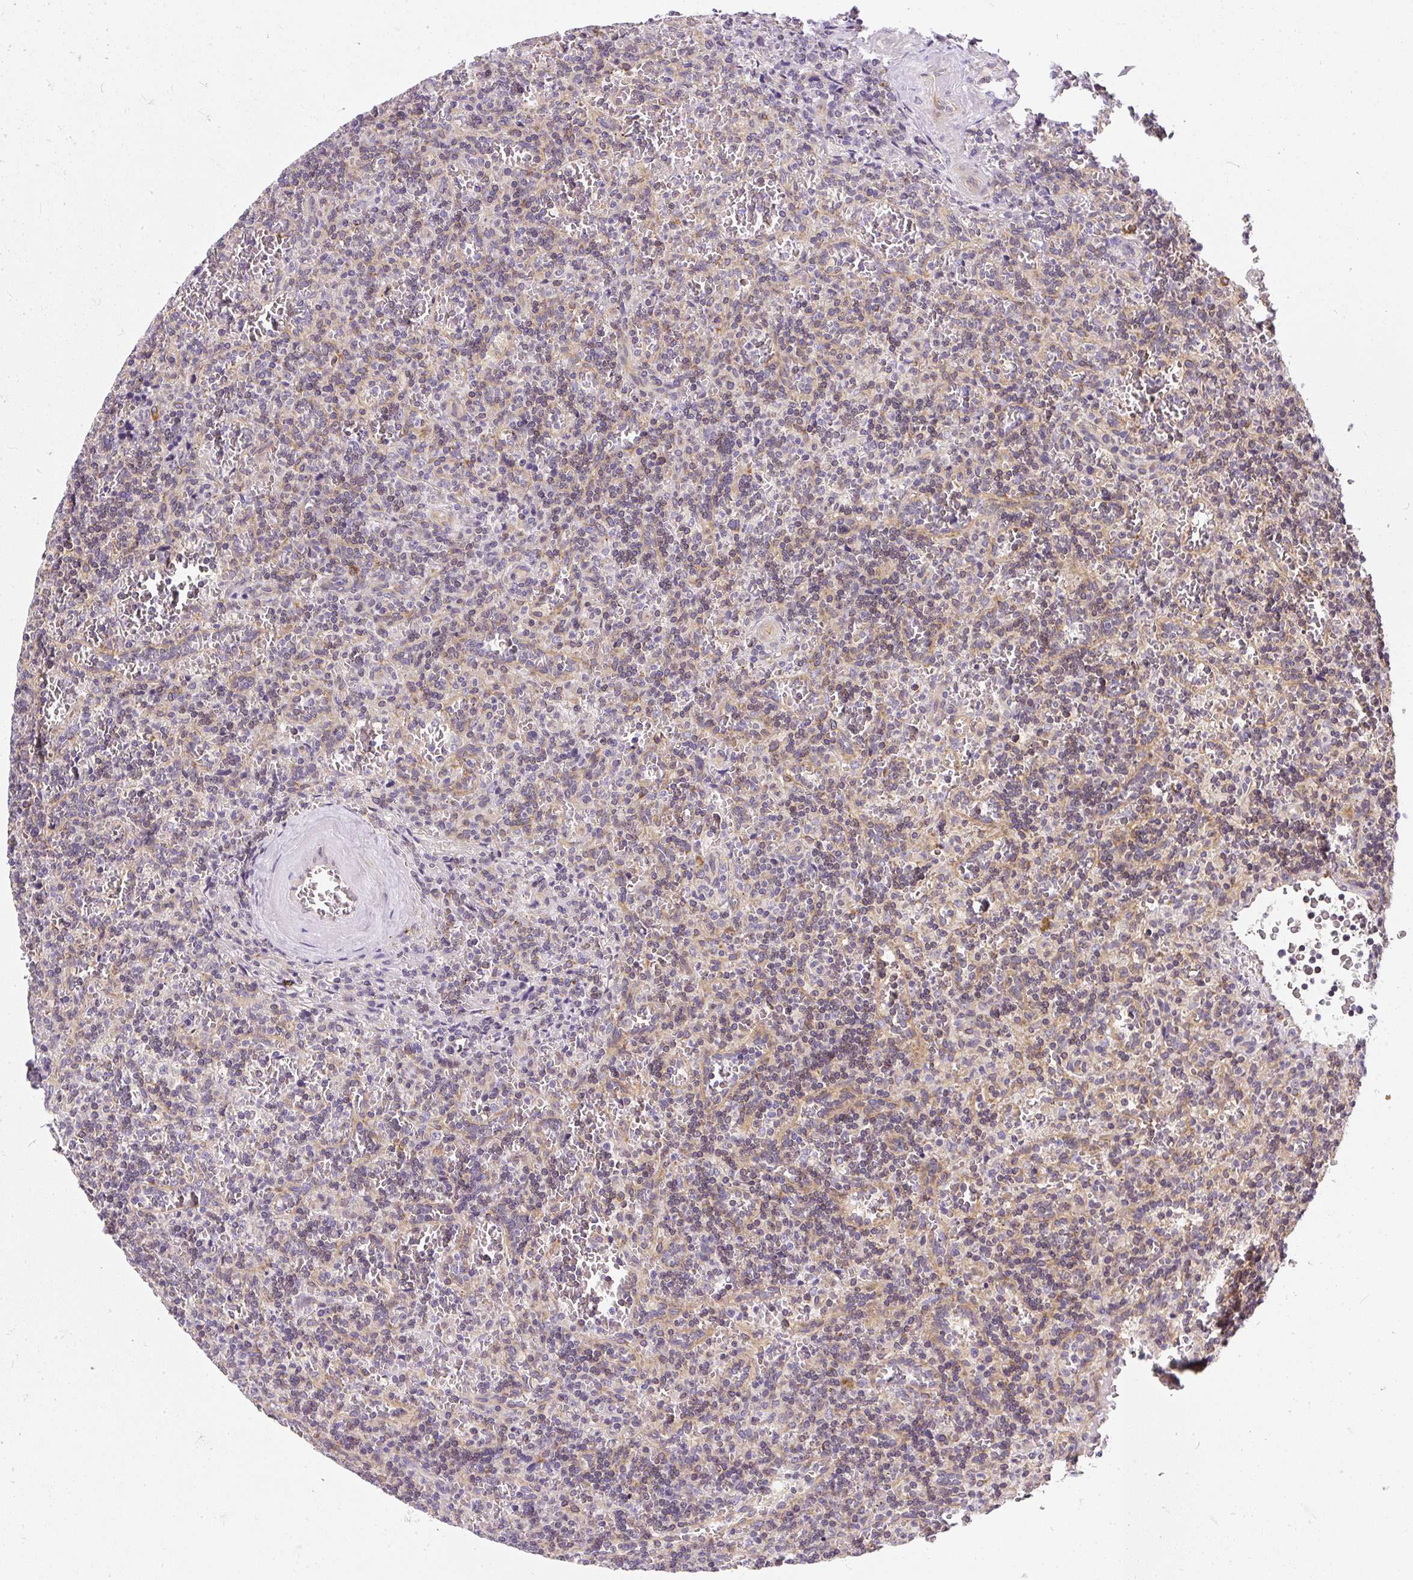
{"staining": {"intensity": "weak", "quantity": "25%-75%", "location": "nuclear"}, "tissue": "lymphoma", "cell_type": "Tumor cells", "image_type": "cancer", "snomed": [{"axis": "morphology", "description": "Malignant lymphoma, non-Hodgkin's type, Low grade"}, {"axis": "topography", "description": "Spleen"}], "caption": "This photomicrograph exhibits malignant lymphoma, non-Hodgkin's type (low-grade) stained with IHC to label a protein in brown. The nuclear of tumor cells show weak positivity for the protein. Nuclei are counter-stained blue.", "gene": "CYP20A1", "patient": {"sex": "male", "age": 73}}